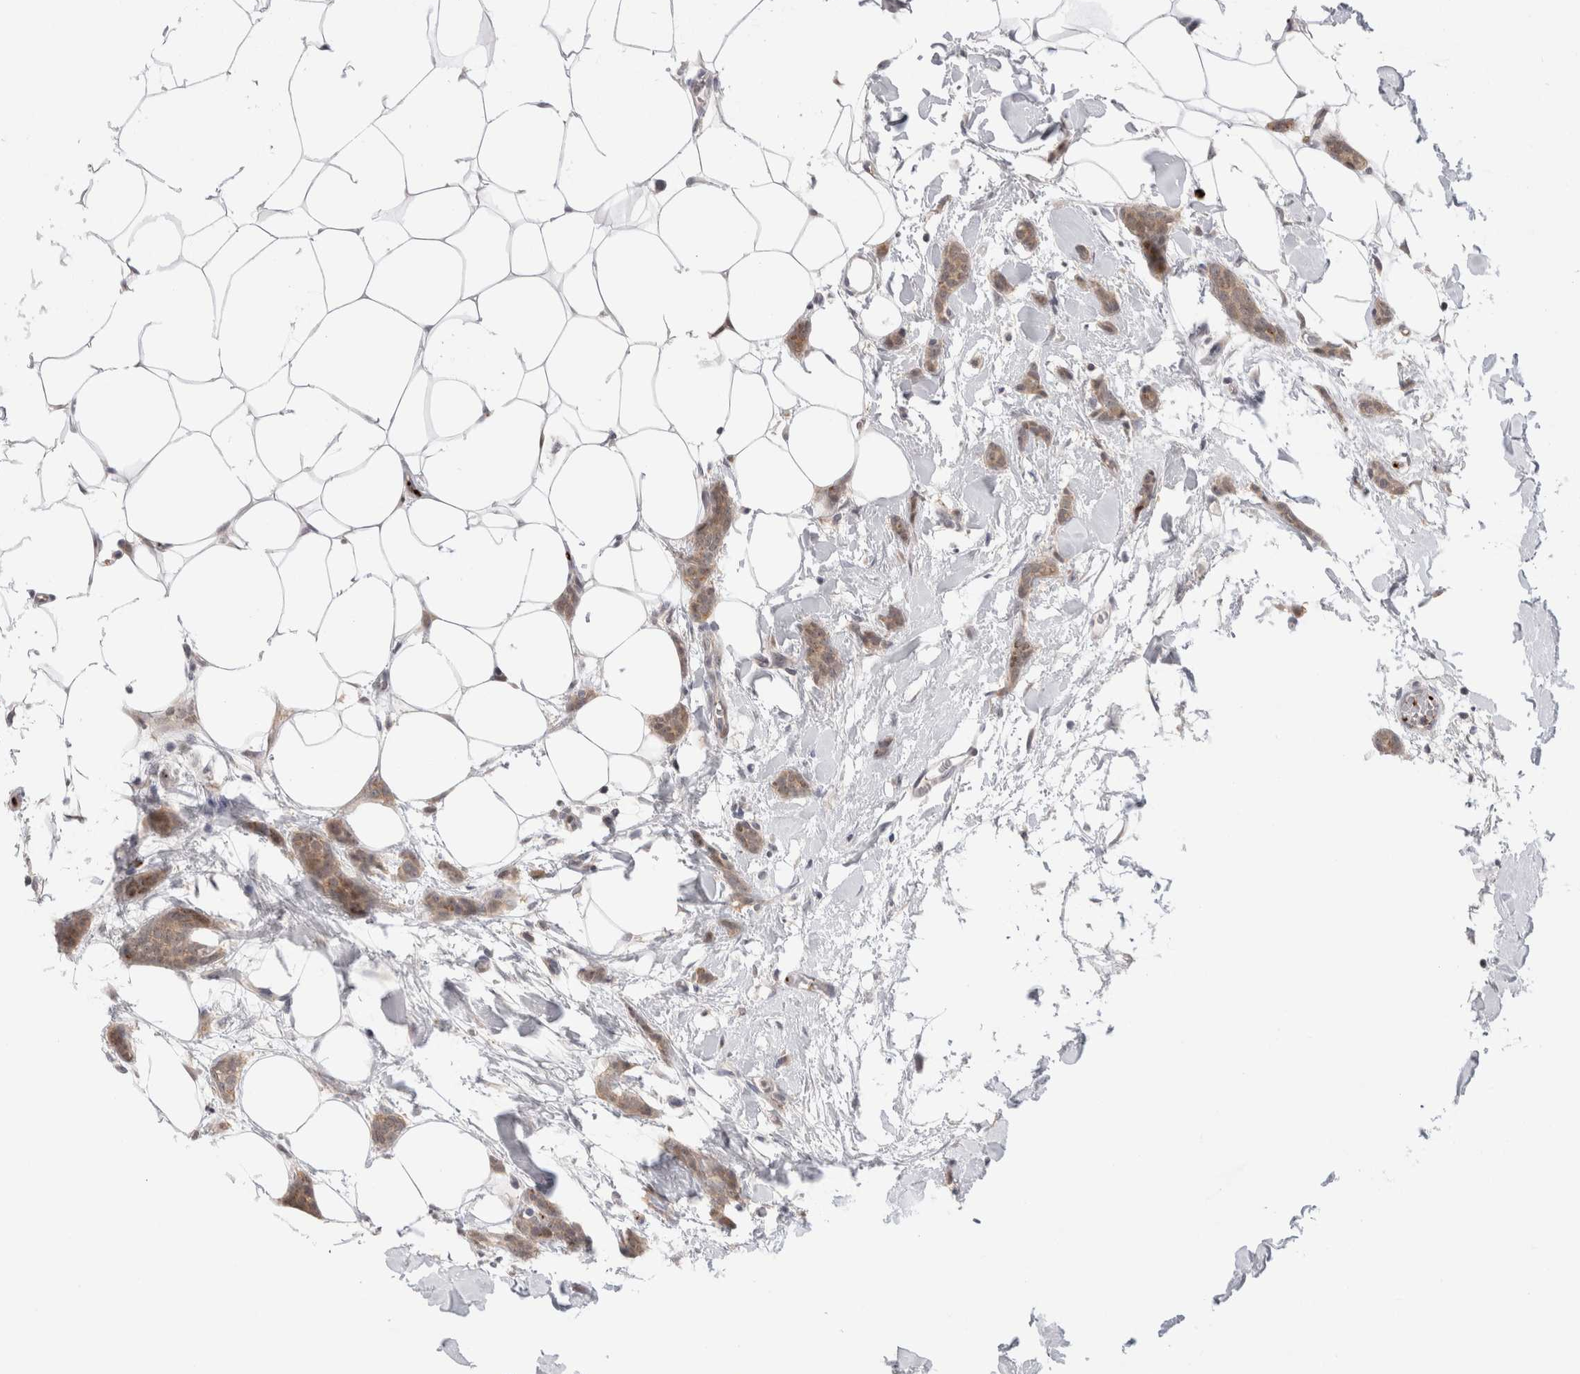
{"staining": {"intensity": "moderate", "quantity": ">75%", "location": "cytoplasmic/membranous"}, "tissue": "breast cancer", "cell_type": "Tumor cells", "image_type": "cancer", "snomed": [{"axis": "morphology", "description": "Lobular carcinoma"}, {"axis": "topography", "description": "Skin"}, {"axis": "topography", "description": "Breast"}], "caption": "Immunohistochemistry (IHC) of human breast cancer (lobular carcinoma) demonstrates medium levels of moderate cytoplasmic/membranous staining in about >75% of tumor cells. (DAB = brown stain, brightfield microscopy at high magnification).", "gene": "VPS28", "patient": {"sex": "female", "age": 46}}